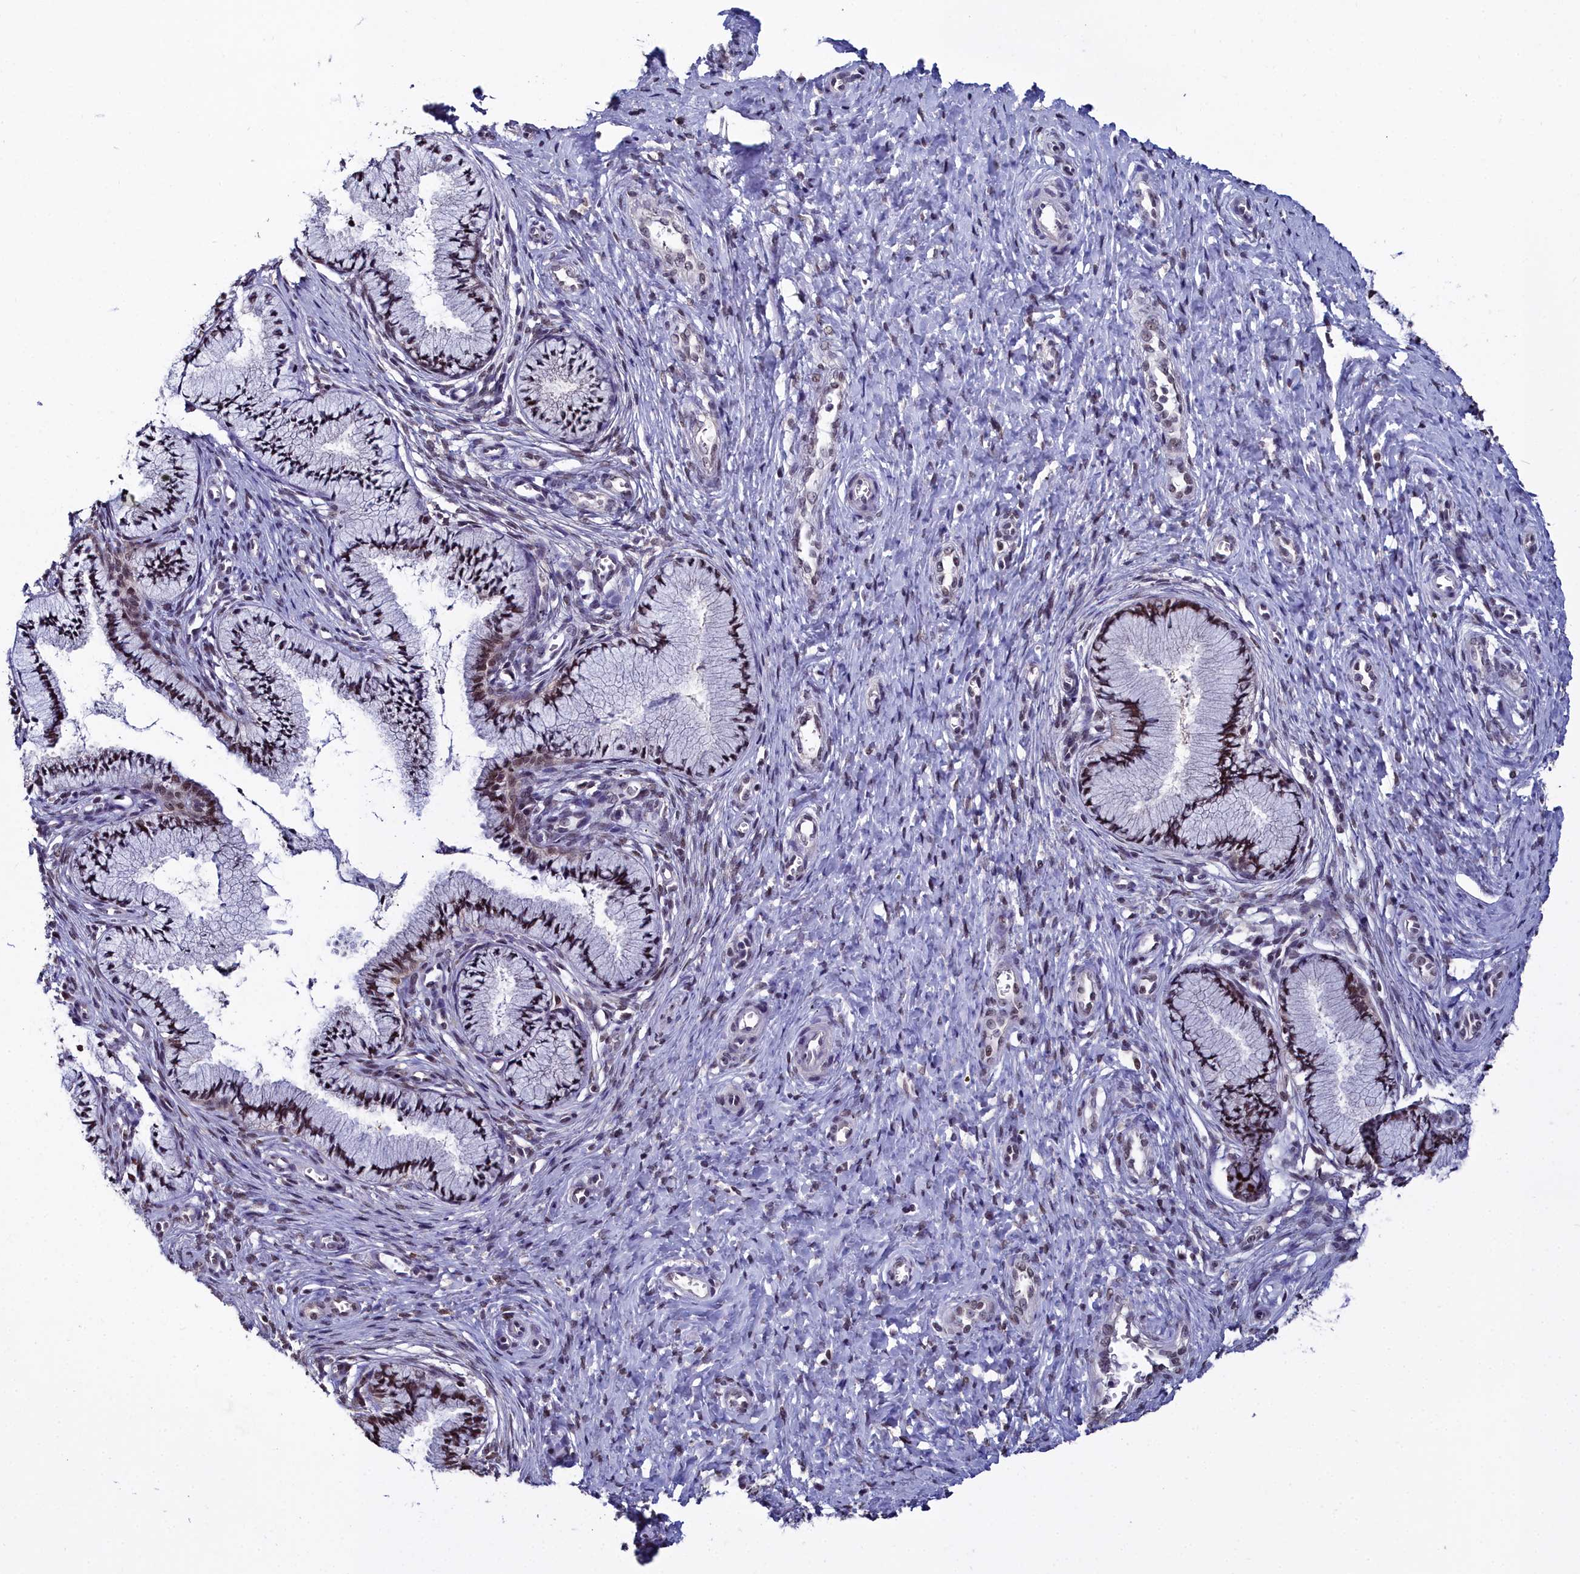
{"staining": {"intensity": "moderate", "quantity": ">75%", "location": "nuclear"}, "tissue": "cervix", "cell_type": "Glandular cells", "image_type": "normal", "snomed": [{"axis": "morphology", "description": "Normal tissue, NOS"}, {"axis": "topography", "description": "Cervix"}], "caption": "Immunohistochemical staining of benign human cervix shows medium levels of moderate nuclear positivity in about >75% of glandular cells.", "gene": "CCDC97", "patient": {"sex": "female", "age": 36}}